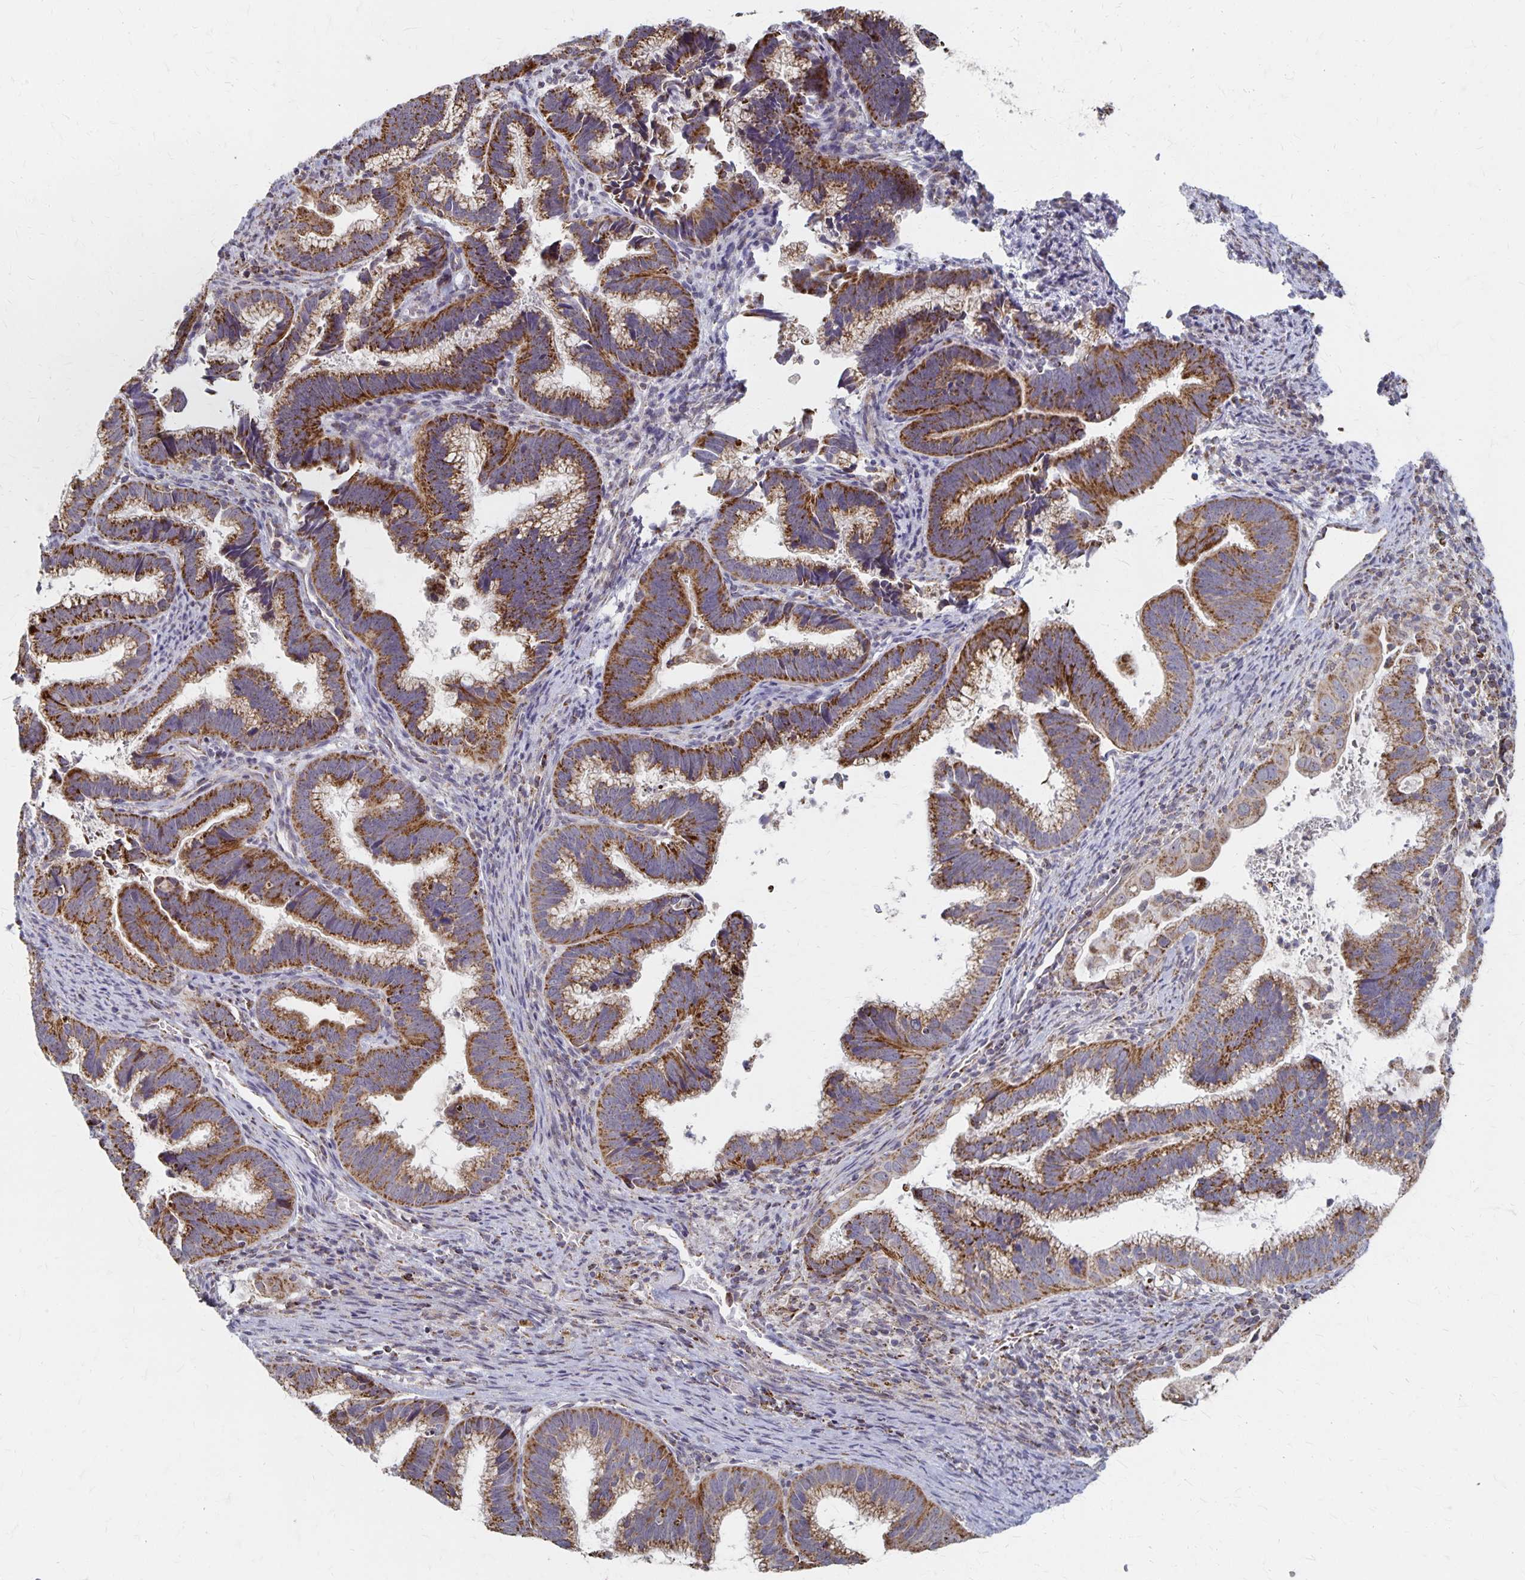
{"staining": {"intensity": "strong", "quantity": ">75%", "location": "cytoplasmic/membranous"}, "tissue": "cervical cancer", "cell_type": "Tumor cells", "image_type": "cancer", "snomed": [{"axis": "morphology", "description": "Adenocarcinoma, NOS"}, {"axis": "topography", "description": "Cervix"}], "caption": "A brown stain shows strong cytoplasmic/membranous staining of a protein in cervical cancer tumor cells.", "gene": "DYRK4", "patient": {"sex": "female", "age": 61}}